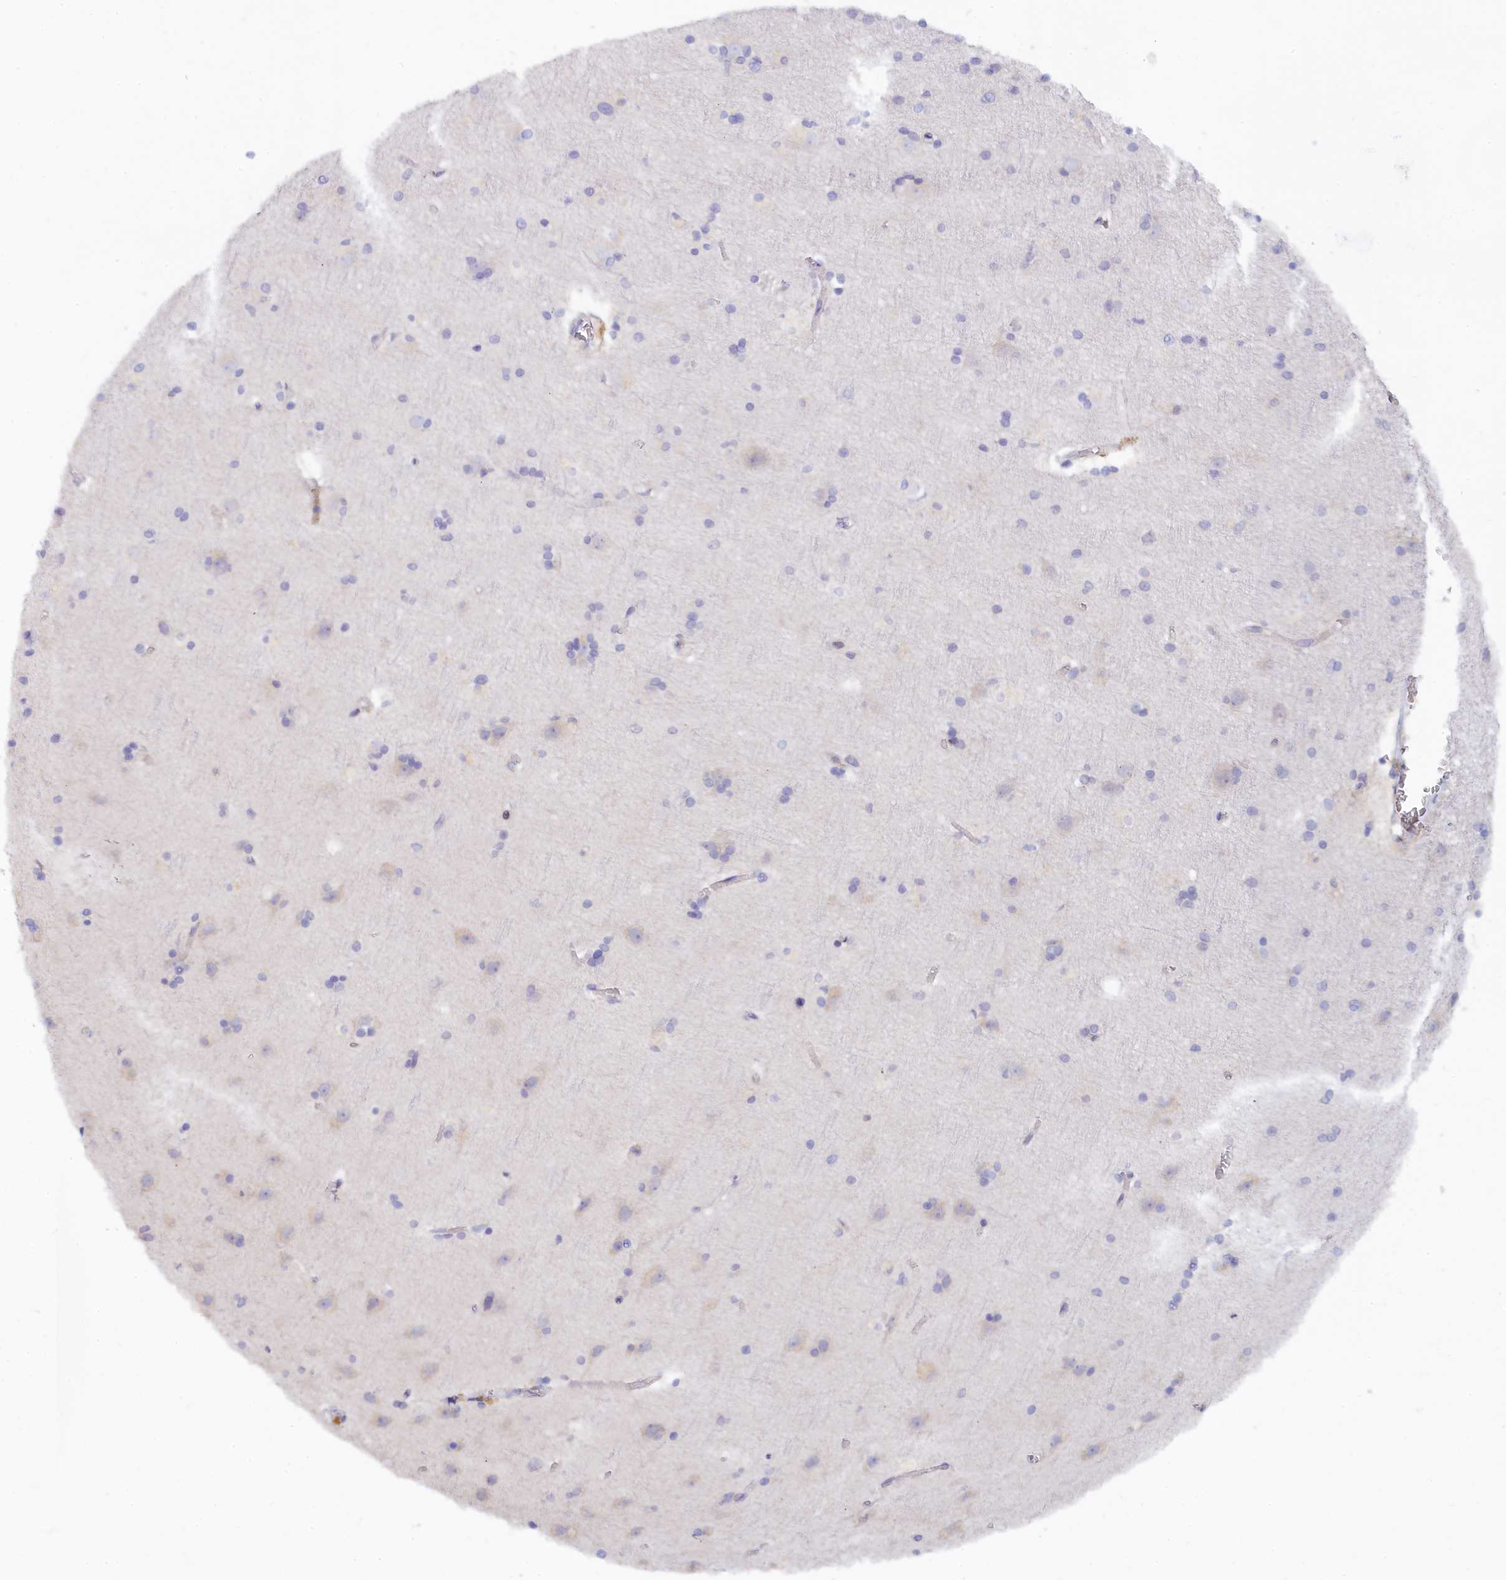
{"staining": {"intensity": "negative", "quantity": "none", "location": "none"}, "tissue": "cerebral cortex", "cell_type": "Endothelial cells", "image_type": "normal", "snomed": [{"axis": "morphology", "description": "Normal tissue, NOS"}, {"axis": "topography", "description": "Cerebral cortex"}], "caption": "Immunohistochemical staining of unremarkable human cerebral cortex shows no significant staining in endothelial cells. (DAB (3,3'-diaminobenzidine) immunohistochemistry (IHC) visualized using brightfield microscopy, high magnification).", "gene": "SPATA5L1", "patient": {"sex": "male", "age": 54}}